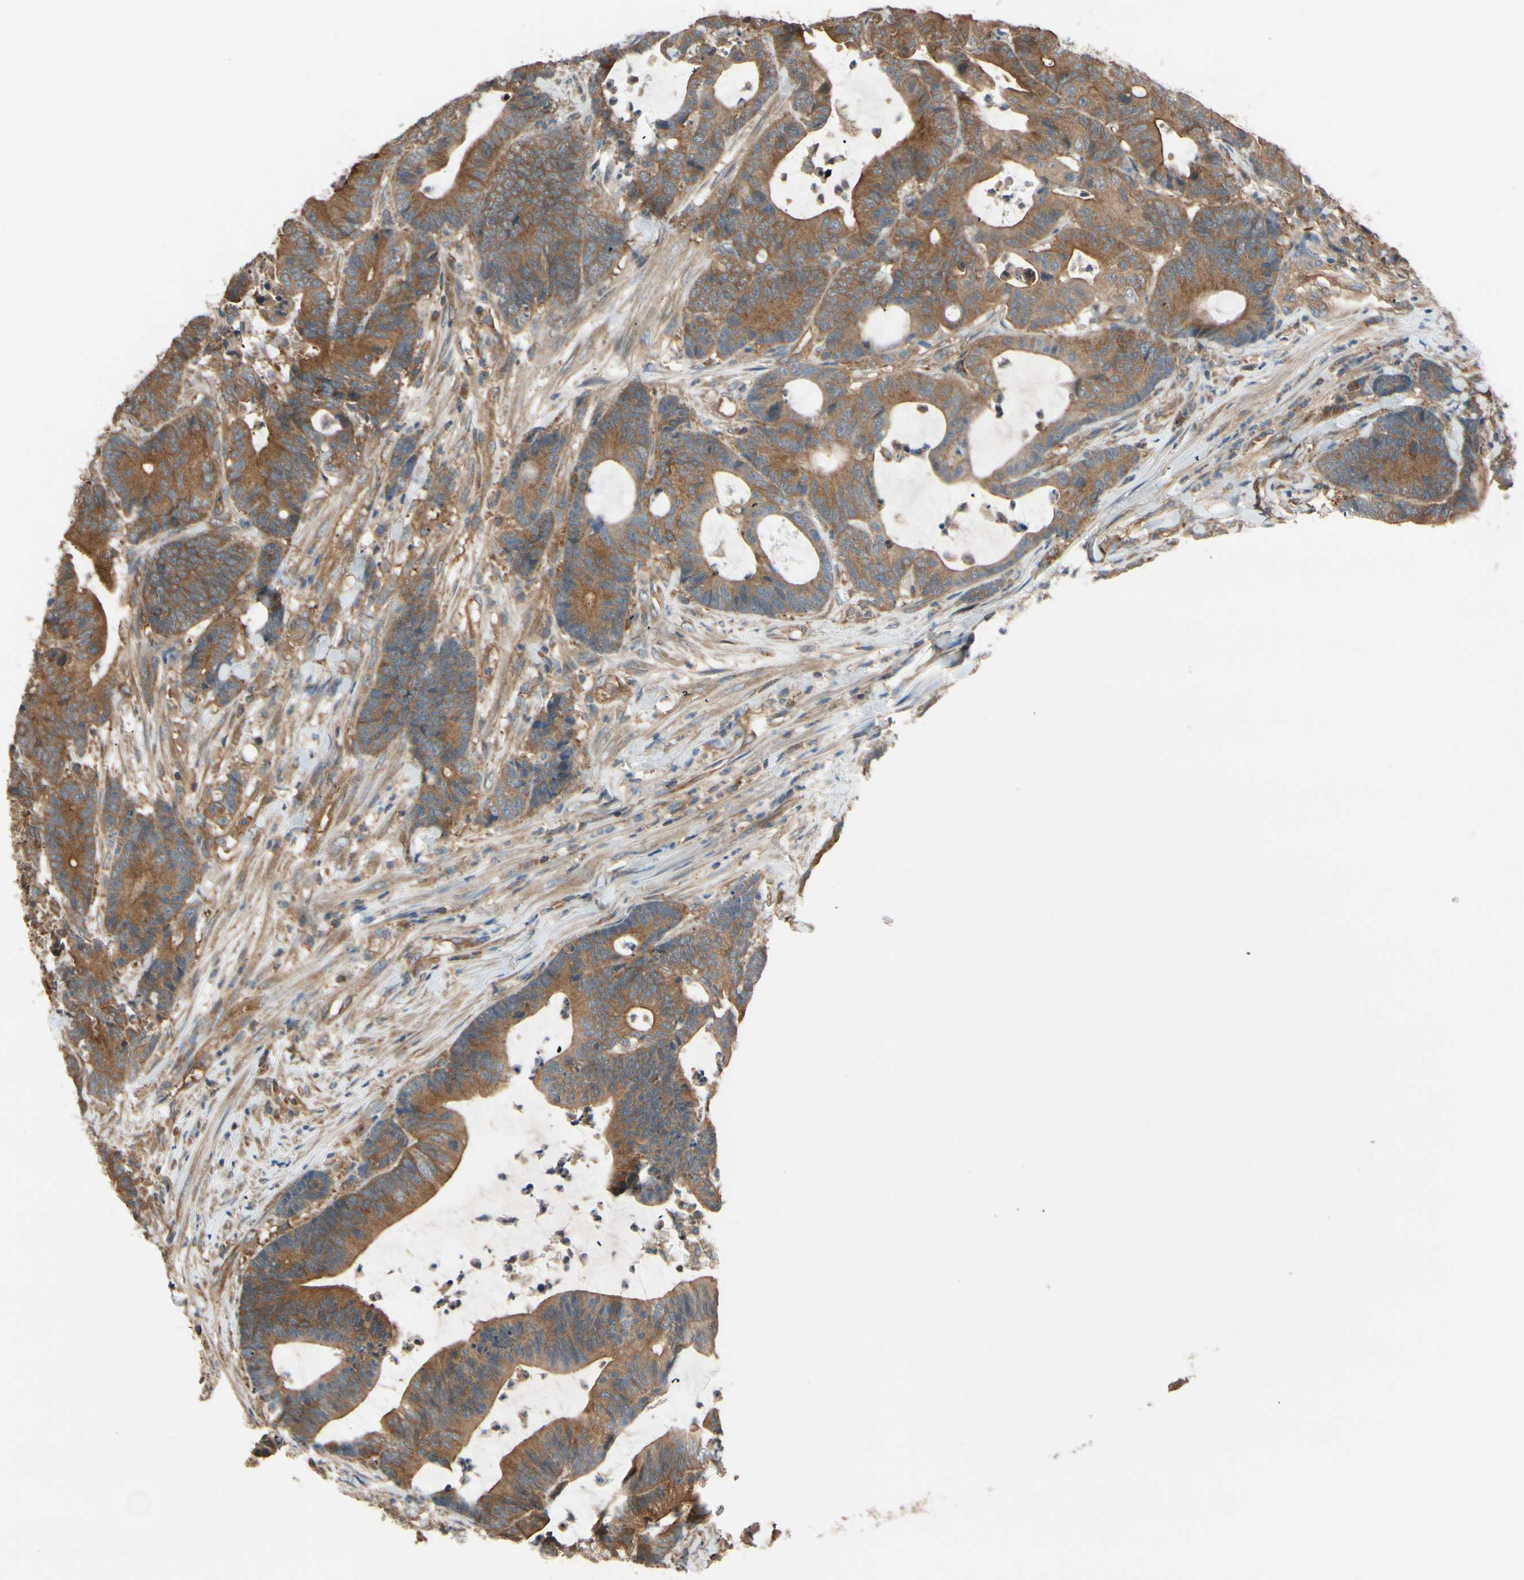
{"staining": {"intensity": "moderate", "quantity": ">75%", "location": "cytoplasmic/membranous"}, "tissue": "colorectal cancer", "cell_type": "Tumor cells", "image_type": "cancer", "snomed": [{"axis": "morphology", "description": "Adenocarcinoma, NOS"}, {"axis": "topography", "description": "Colon"}], "caption": "Approximately >75% of tumor cells in colorectal adenocarcinoma show moderate cytoplasmic/membranous protein staining as visualized by brown immunohistochemical staining.", "gene": "EPS15", "patient": {"sex": "female", "age": 84}}